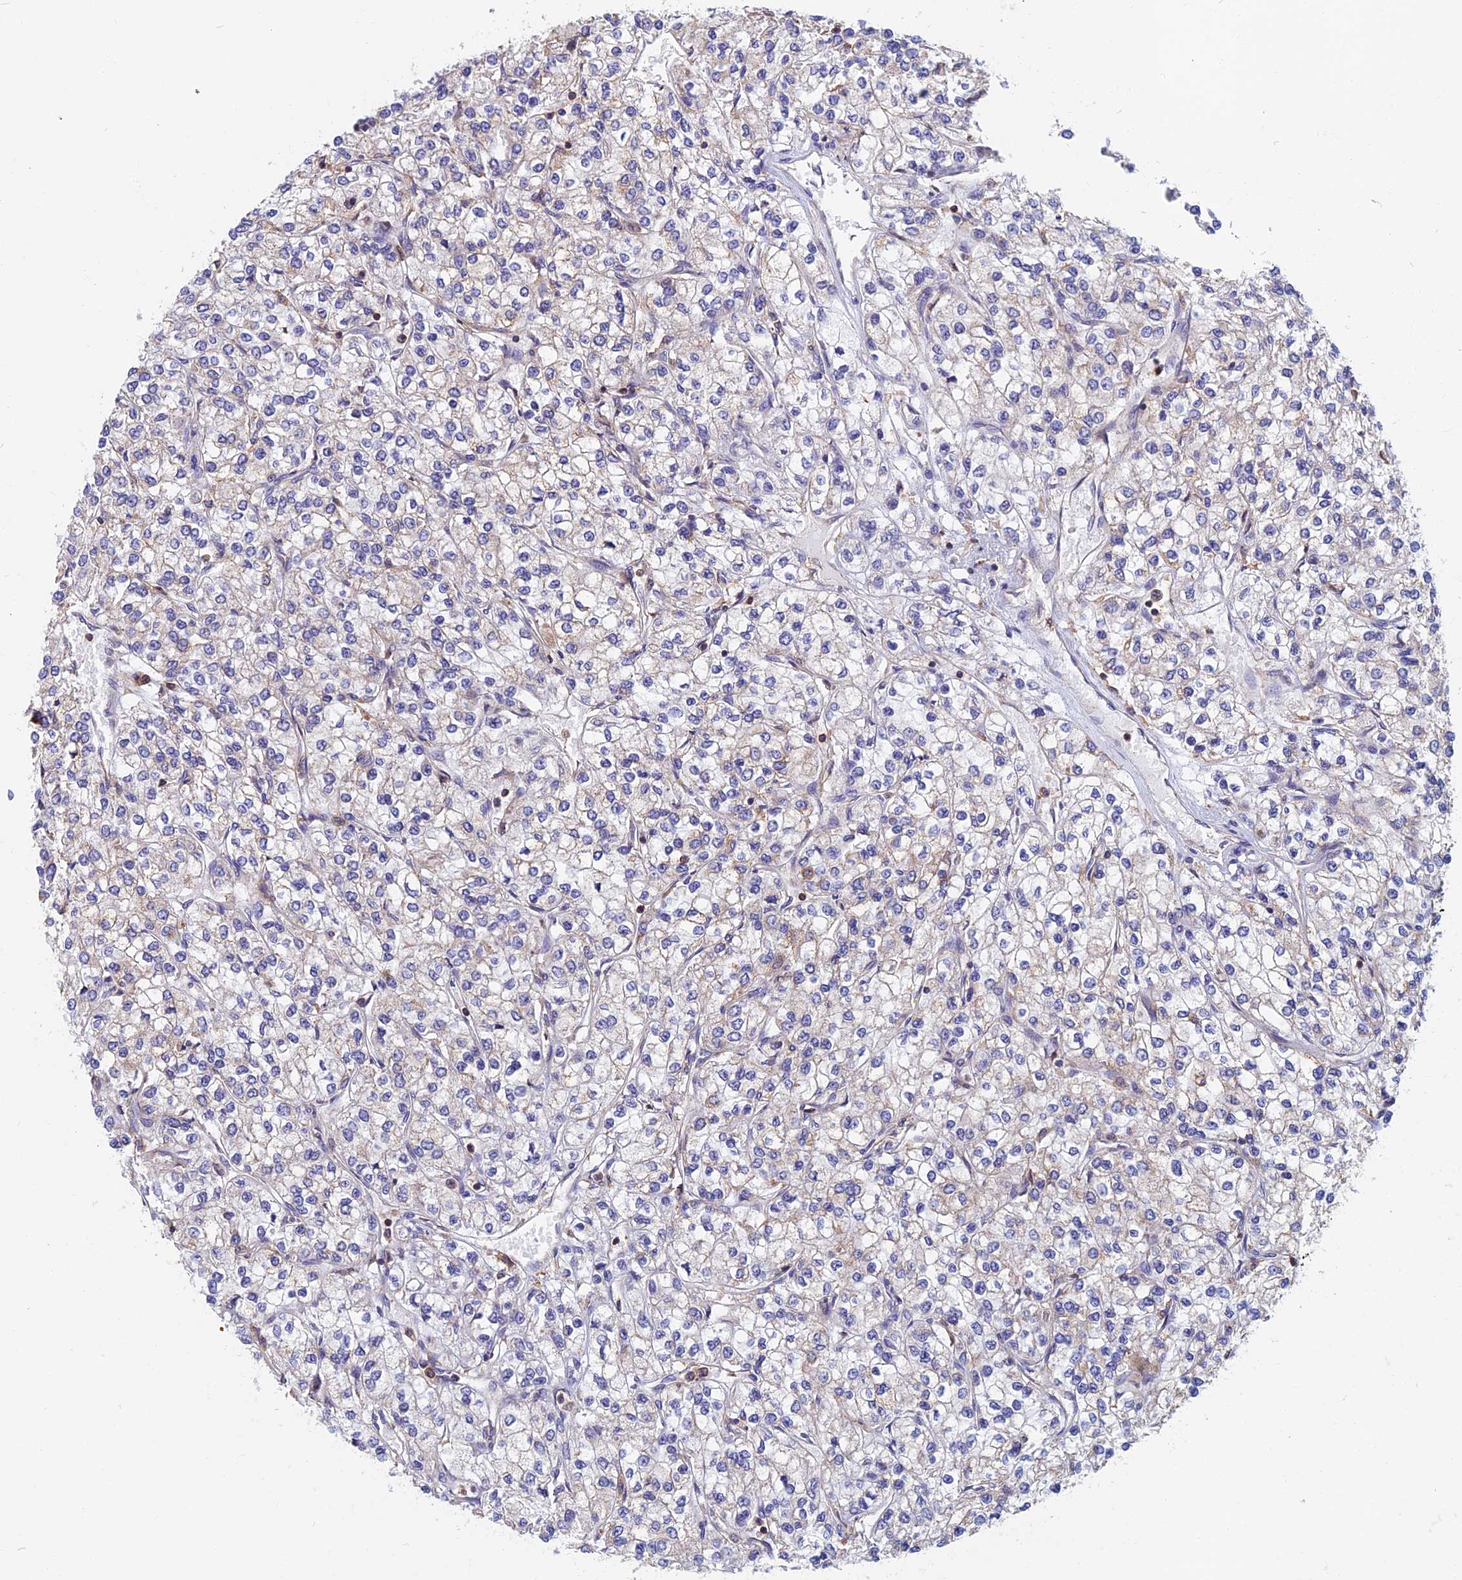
{"staining": {"intensity": "negative", "quantity": "none", "location": "none"}, "tissue": "renal cancer", "cell_type": "Tumor cells", "image_type": "cancer", "snomed": [{"axis": "morphology", "description": "Adenocarcinoma, NOS"}, {"axis": "topography", "description": "Kidney"}], "caption": "Photomicrograph shows no protein positivity in tumor cells of adenocarcinoma (renal) tissue. (Stains: DAB immunohistochemistry (IHC) with hematoxylin counter stain, Microscopy: brightfield microscopy at high magnification).", "gene": "HSD17B8", "patient": {"sex": "male", "age": 80}}